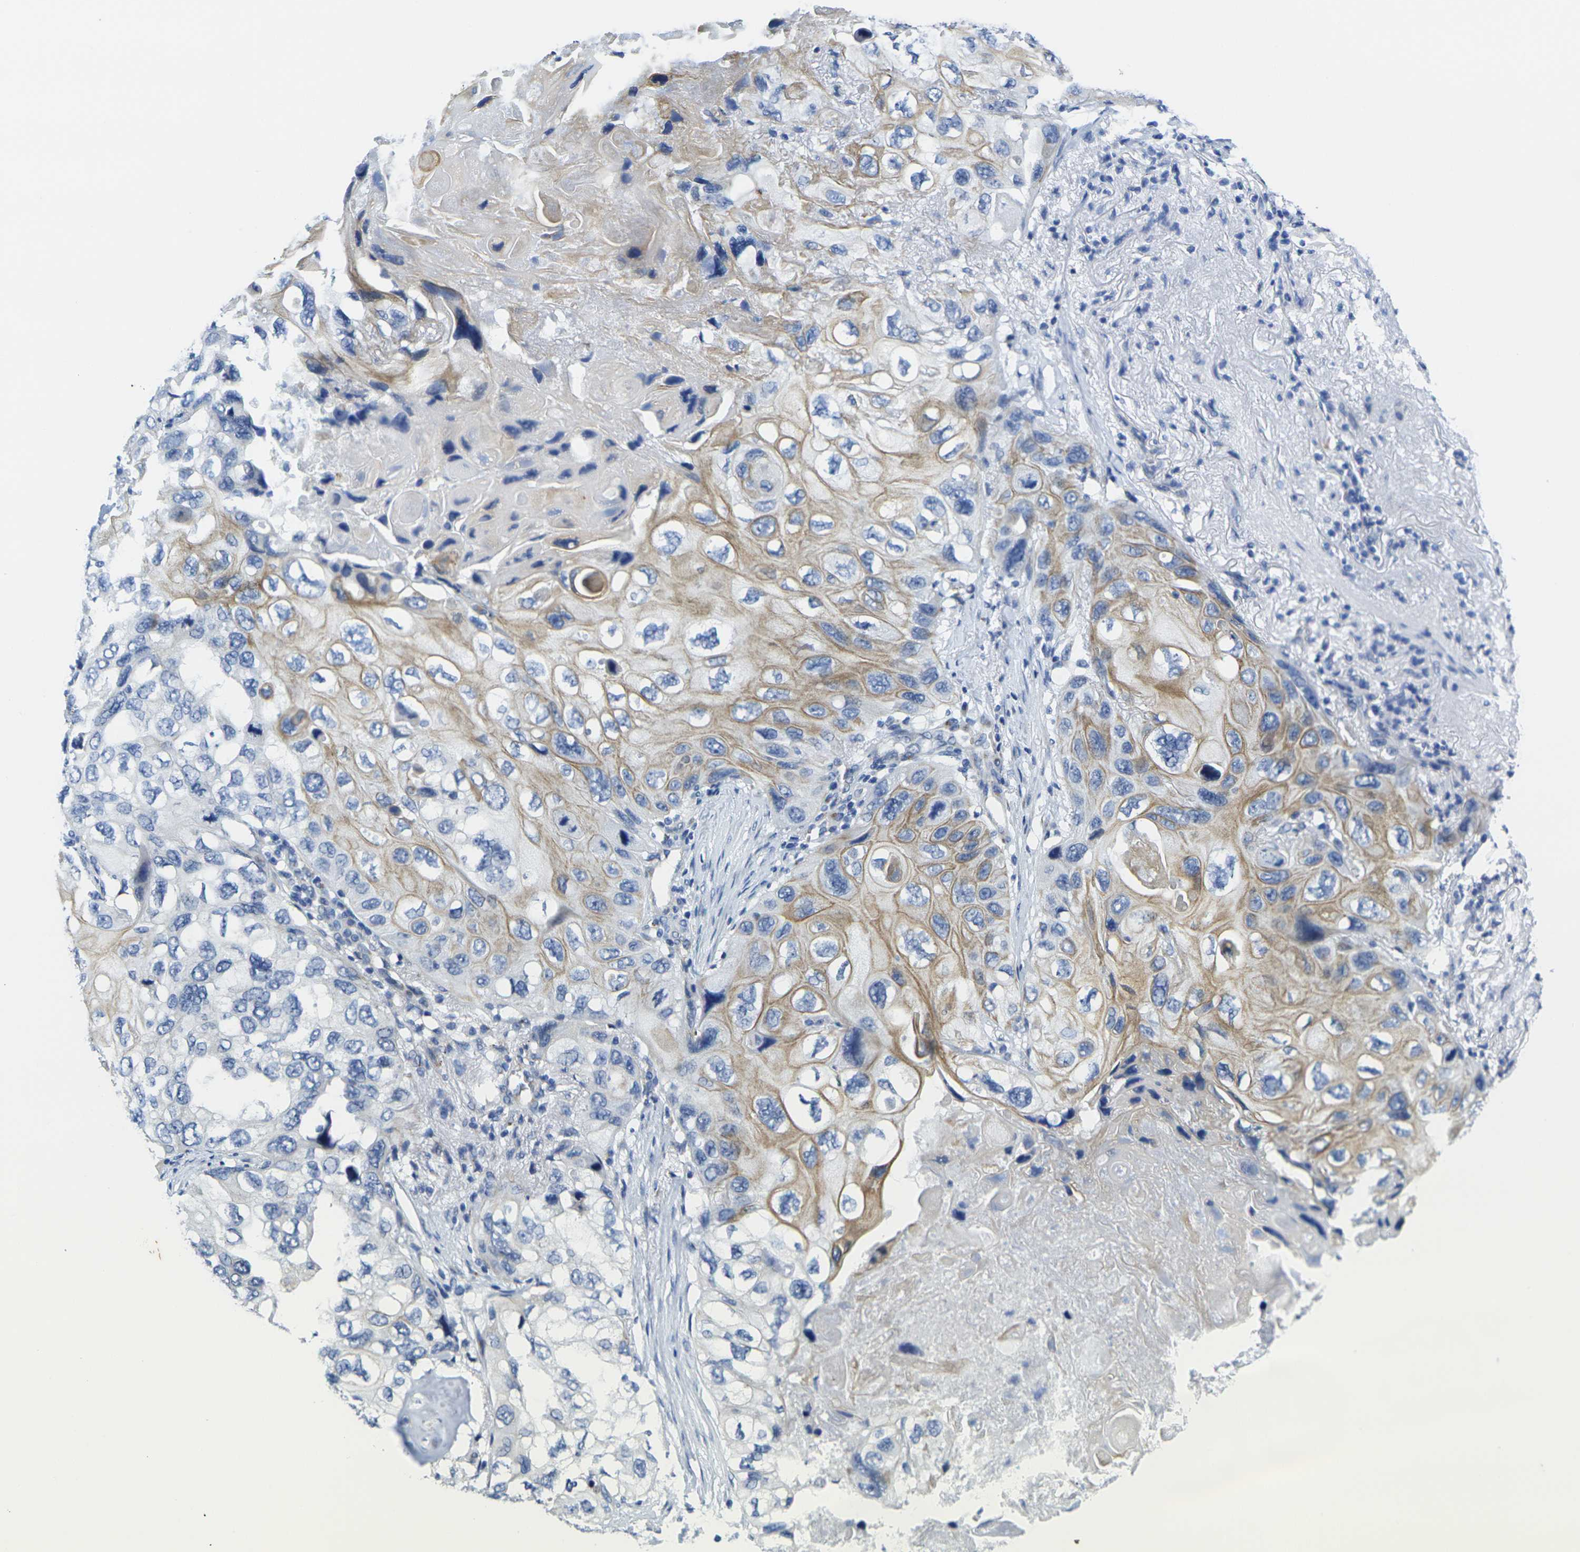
{"staining": {"intensity": "moderate", "quantity": "25%-75%", "location": "cytoplasmic/membranous"}, "tissue": "lung cancer", "cell_type": "Tumor cells", "image_type": "cancer", "snomed": [{"axis": "morphology", "description": "Squamous cell carcinoma, NOS"}, {"axis": "topography", "description": "Lung"}], "caption": "Protein expression analysis of human lung cancer reveals moderate cytoplasmic/membranous staining in approximately 25%-75% of tumor cells. The protein is shown in brown color, while the nuclei are stained blue.", "gene": "CRK", "patient": {"sex": "female", "age": 73}}